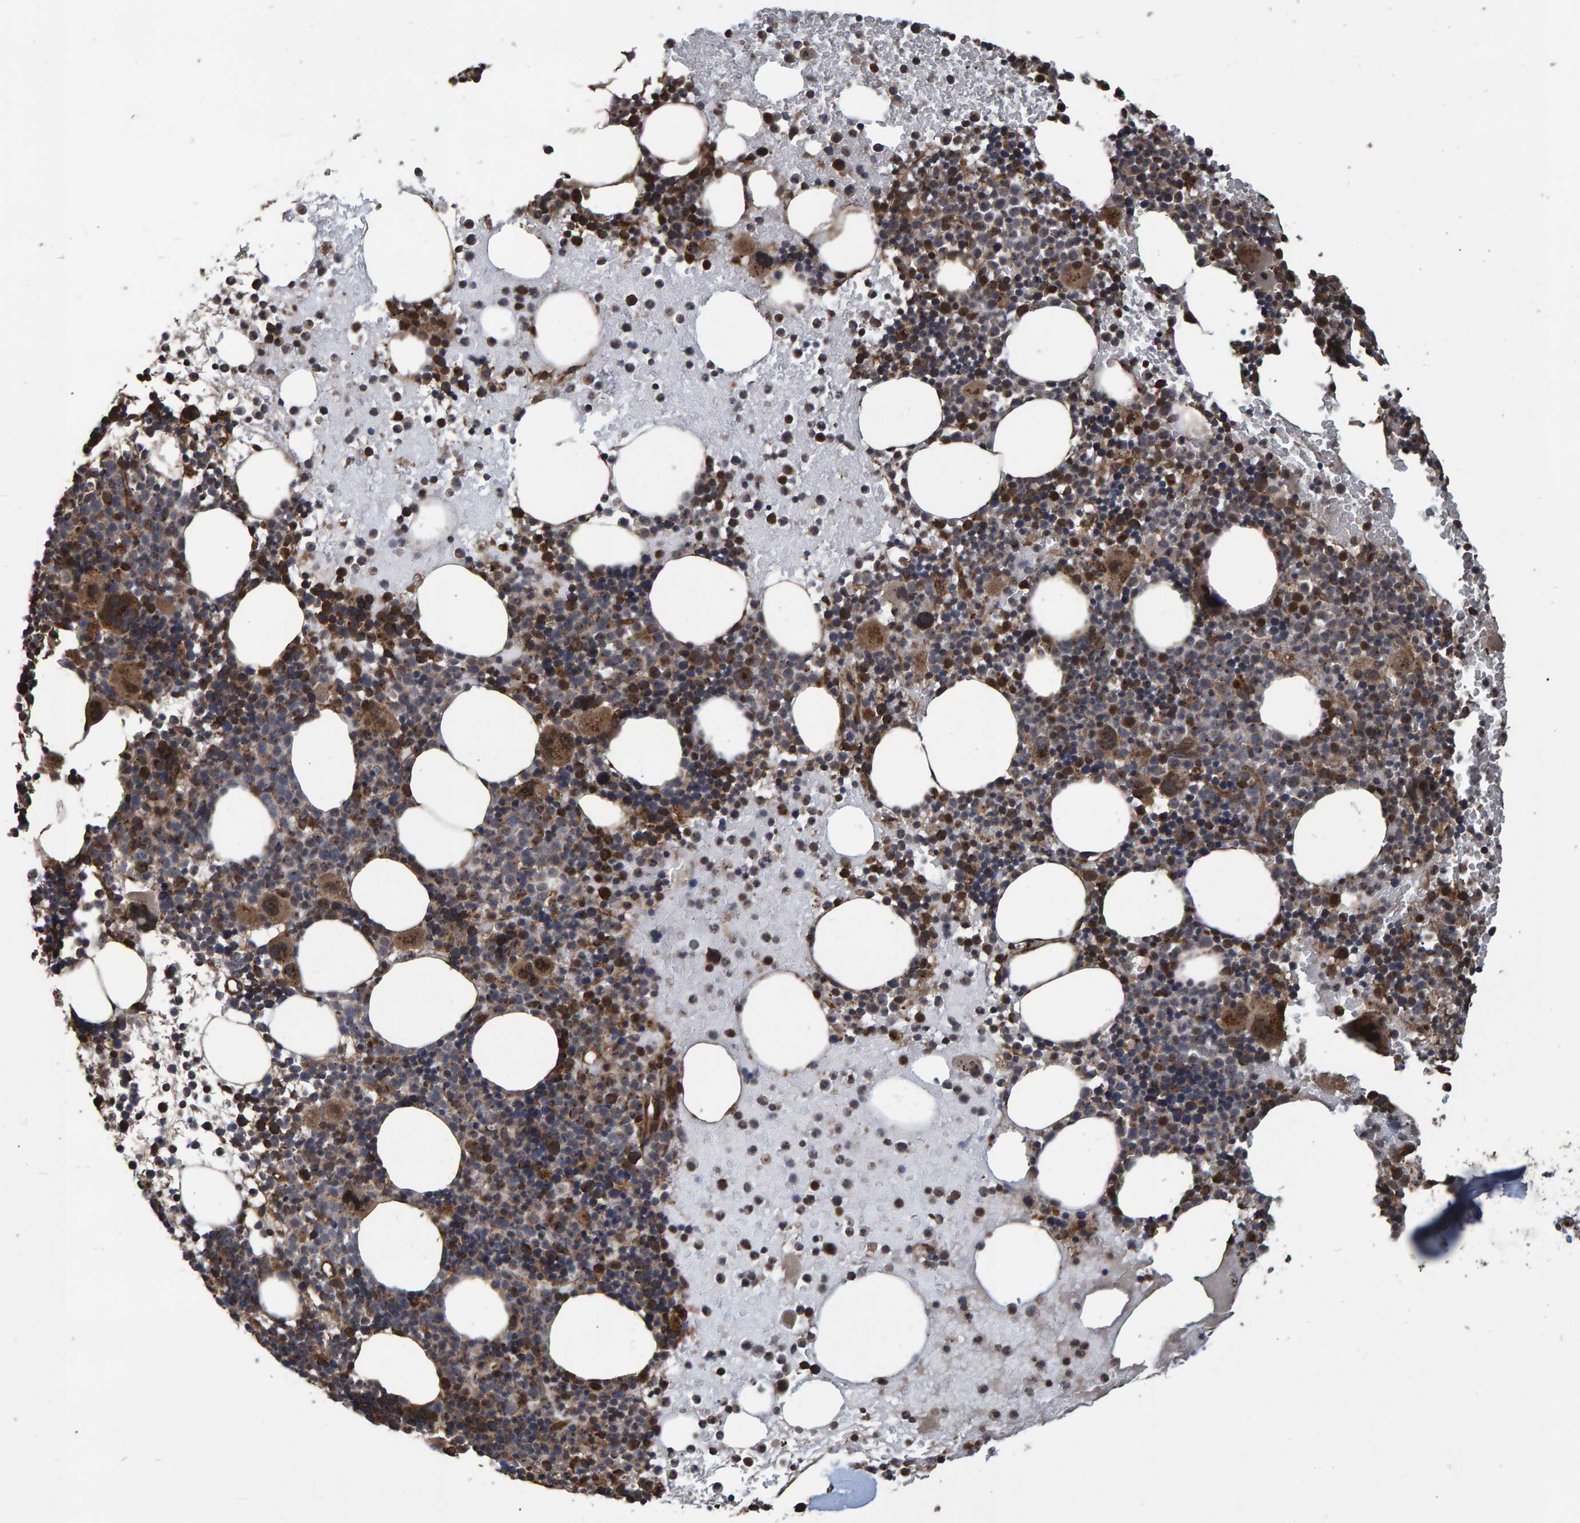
{"staining": {"intensity": "moderate", "quantity": "25%-75%", "location": "cytoplasmic/membranous,nuclear"}, "tissue": "bone marrow", "cell_type": "Hematopoietic cells", "image_type": "normal", "snomed": [{"axis": "morphology", "description": "Normal tissue, NOS"}, {"axis": "morphology", "description": "Inflammation, NOS"}, {"axis": "topography", "description": "Bone marrow"}], "caption": "Immunohistochemical staining of benign human bone marrow reveals moderate cytoplasmic/membranous,nuclear protein staining in about 25%-75% of hematopoietic cells.", "gene": "TRIM68", "patient": {"sex": "male", "age": 78}}